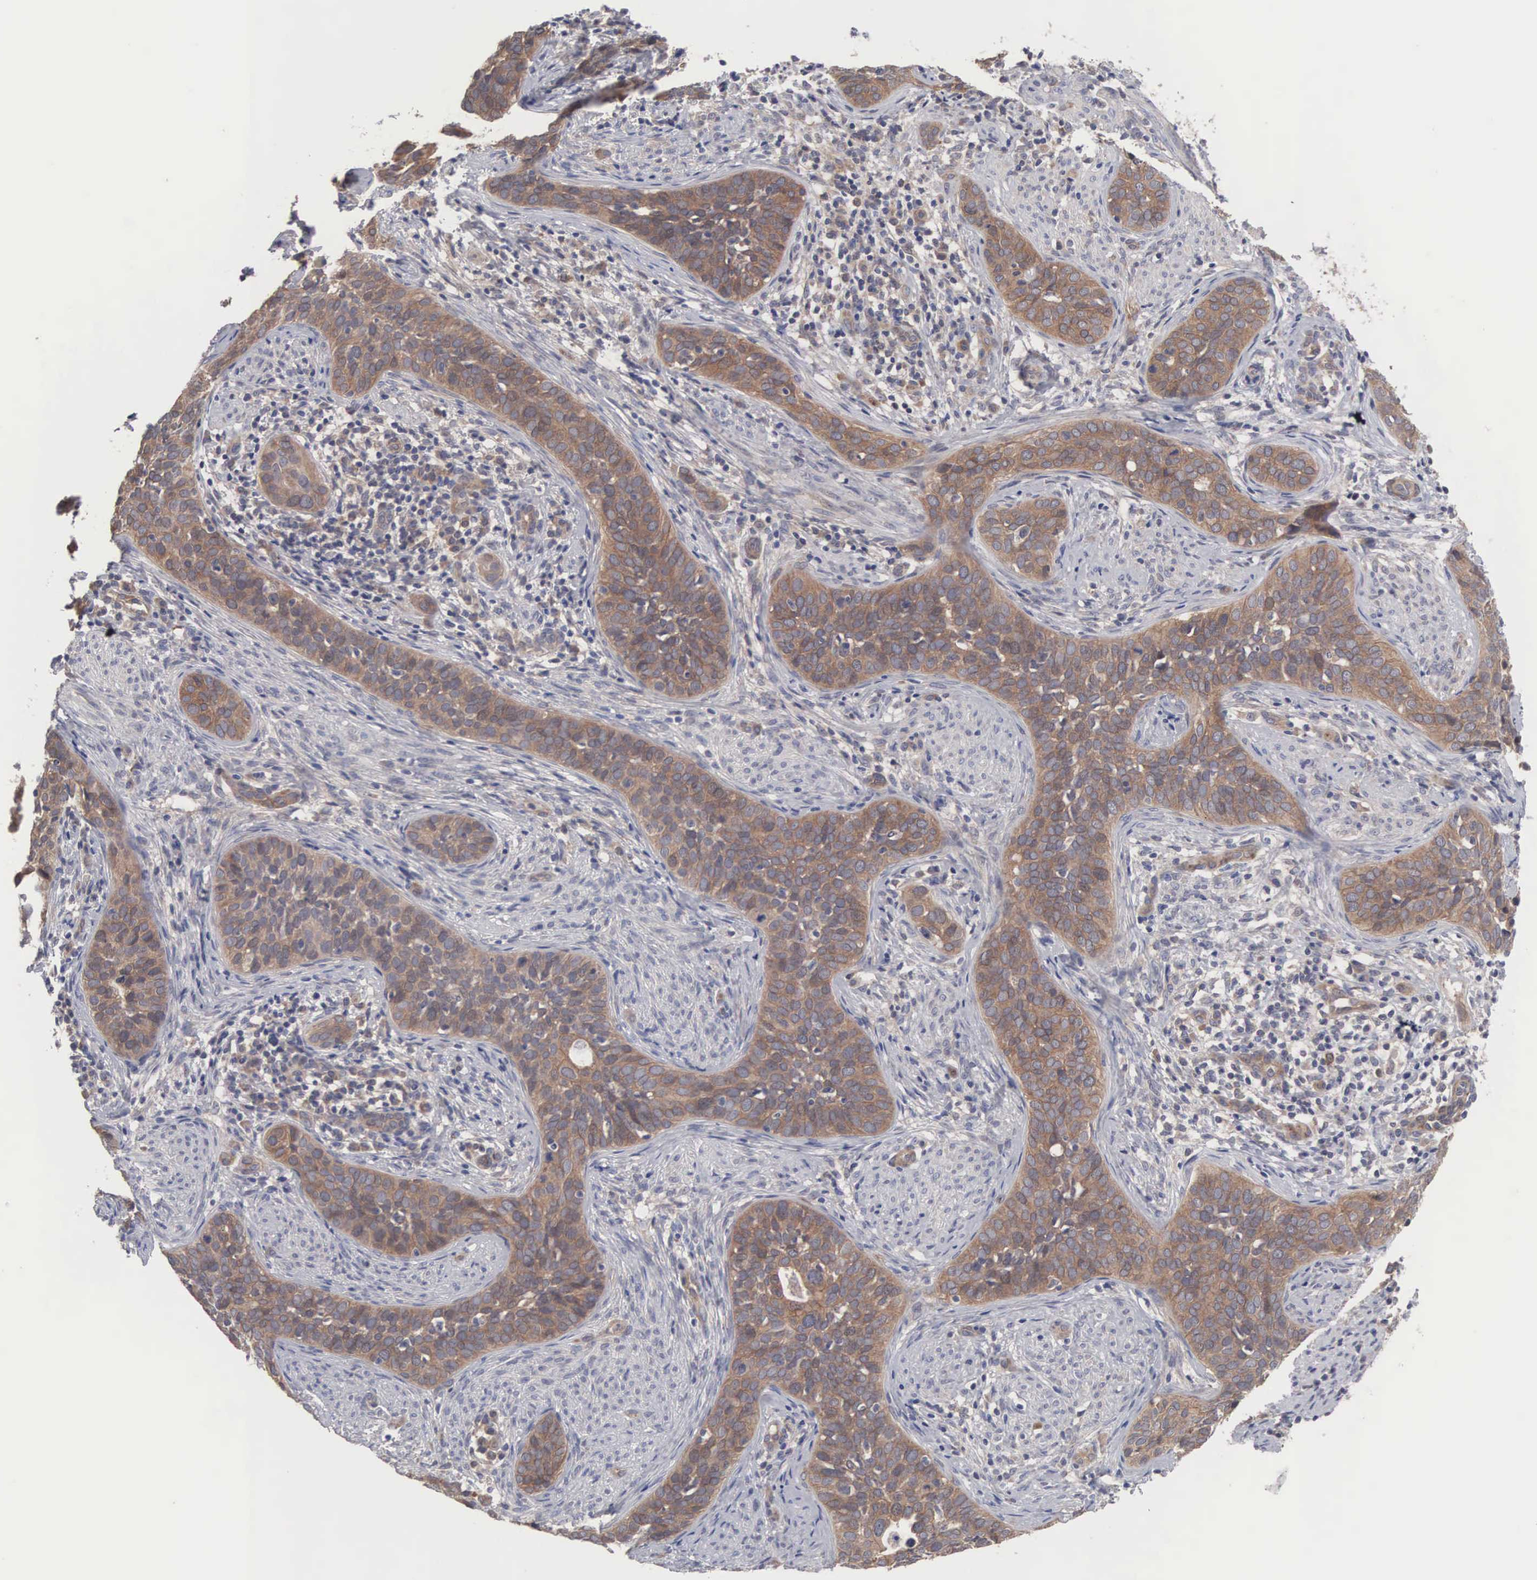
{"staining": {"intensity": "moderate", "quantity": ">75%", "location": "cytoplasmic/membranous"}, "tissue": "cervical cancer", "cell_type": "Tumor cells", "image_type": "cancer", "snomed": [{"axis": "morphology", "description": "Squamous cell carcinoma, NOS"}, {"axis": "topography", "description": "Cervix"}], "caption": "Human cervical cancer (squamous cell carcinoma) stained with a brown dye demonstrates moderate cytoplasmic/membranous positive expression in about >75% of tumor cells.", "gene": "INF2", "patient": {"sex": "female", "age": 31}}